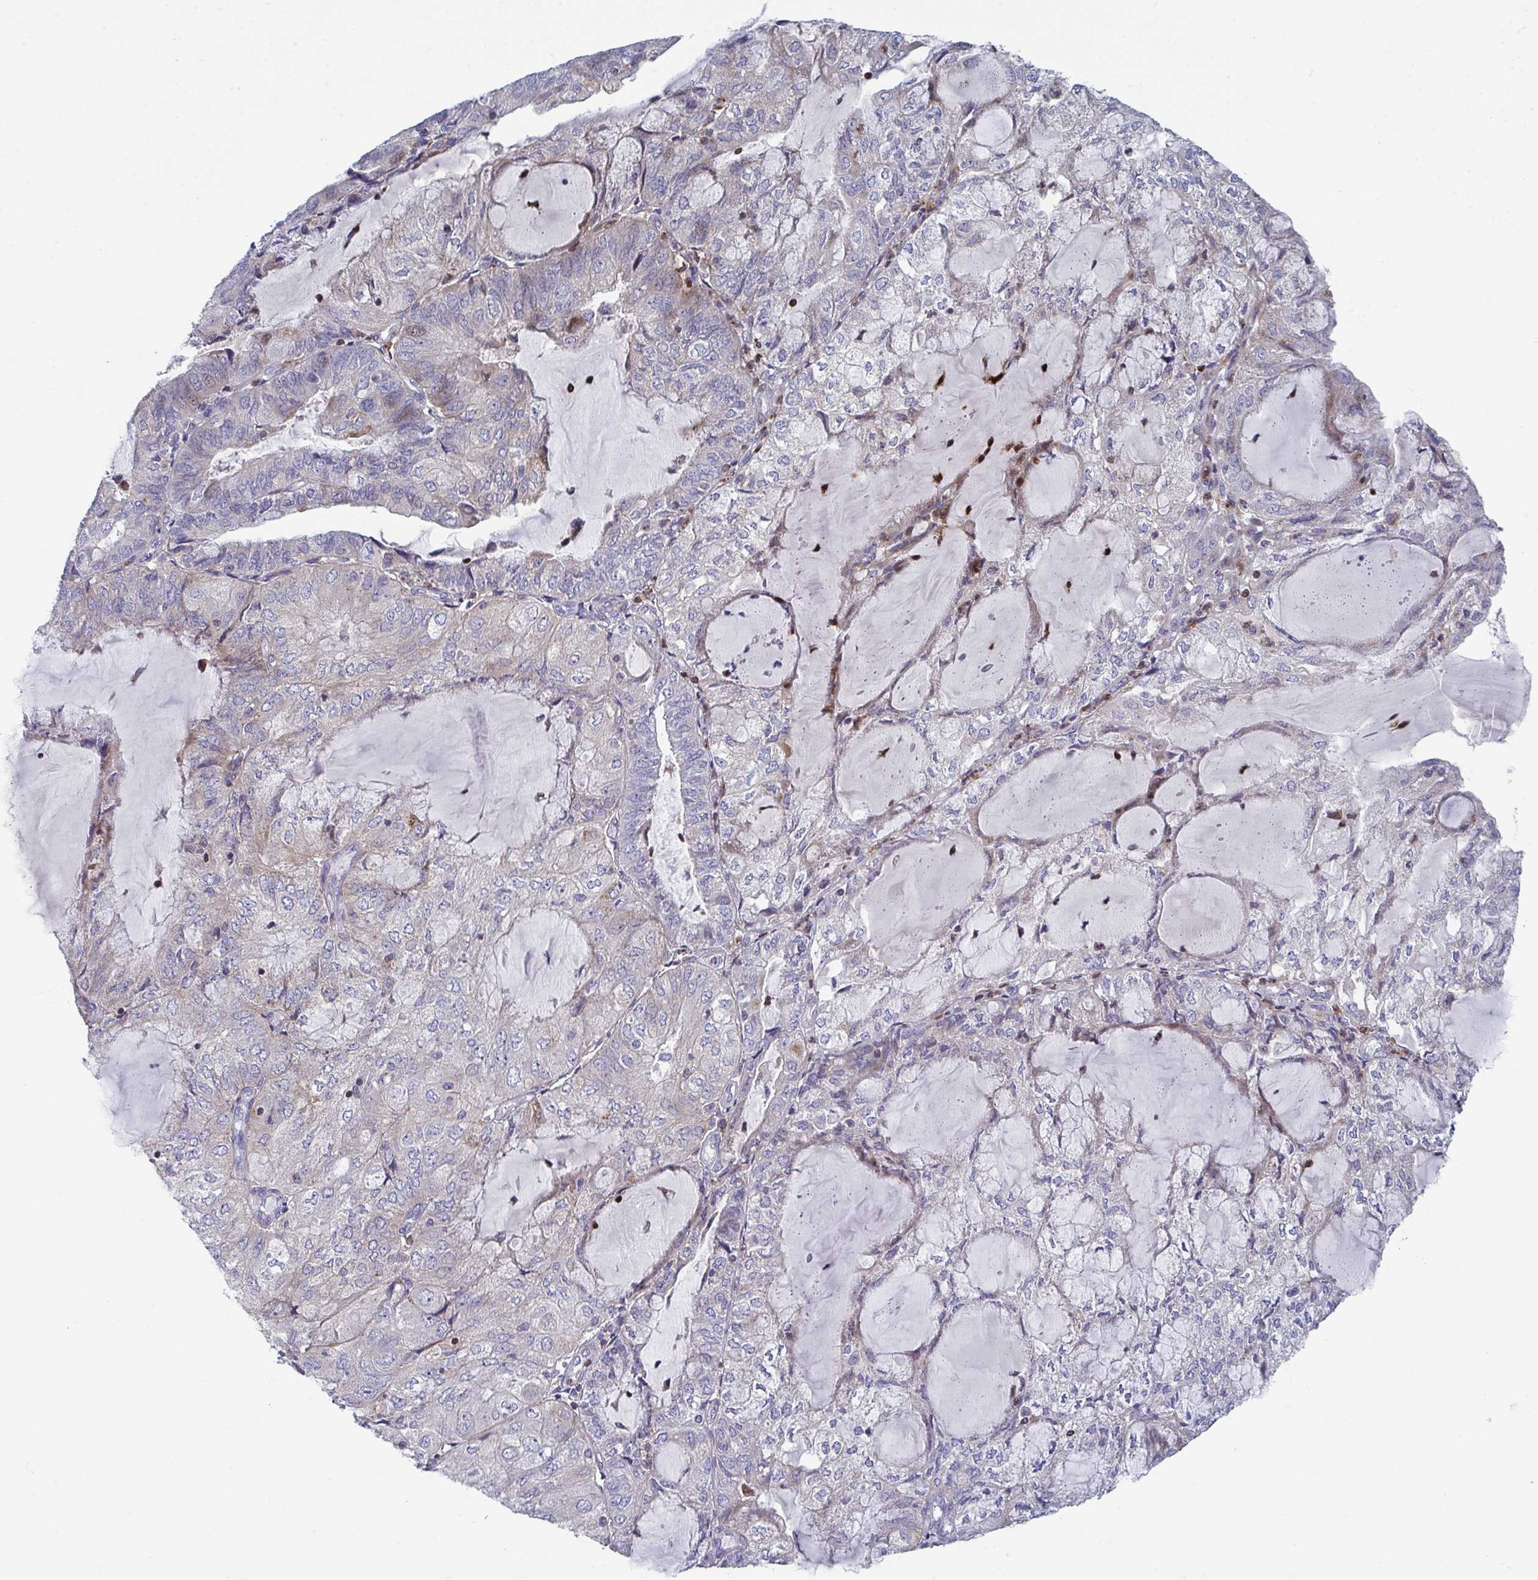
{"staining": {"intensity": "negative", "quantity": "none", "location": "none"}, "tissue": "endometrial cancer", "cell_type": "Tumor cells", "image_type": "cancer", "snomed": [{"axis": "morphology", "description": "Adenocarcinoma, NOS"}, {"axis": "topography", "description": "Endometrium"}], "caption": "Endometrial cancer (adenocarcinoma) stained for a protein using IHC displays no expression tumor cells.", "gene": "AOC2", "patient": {"sex": "female", "age": 81}}